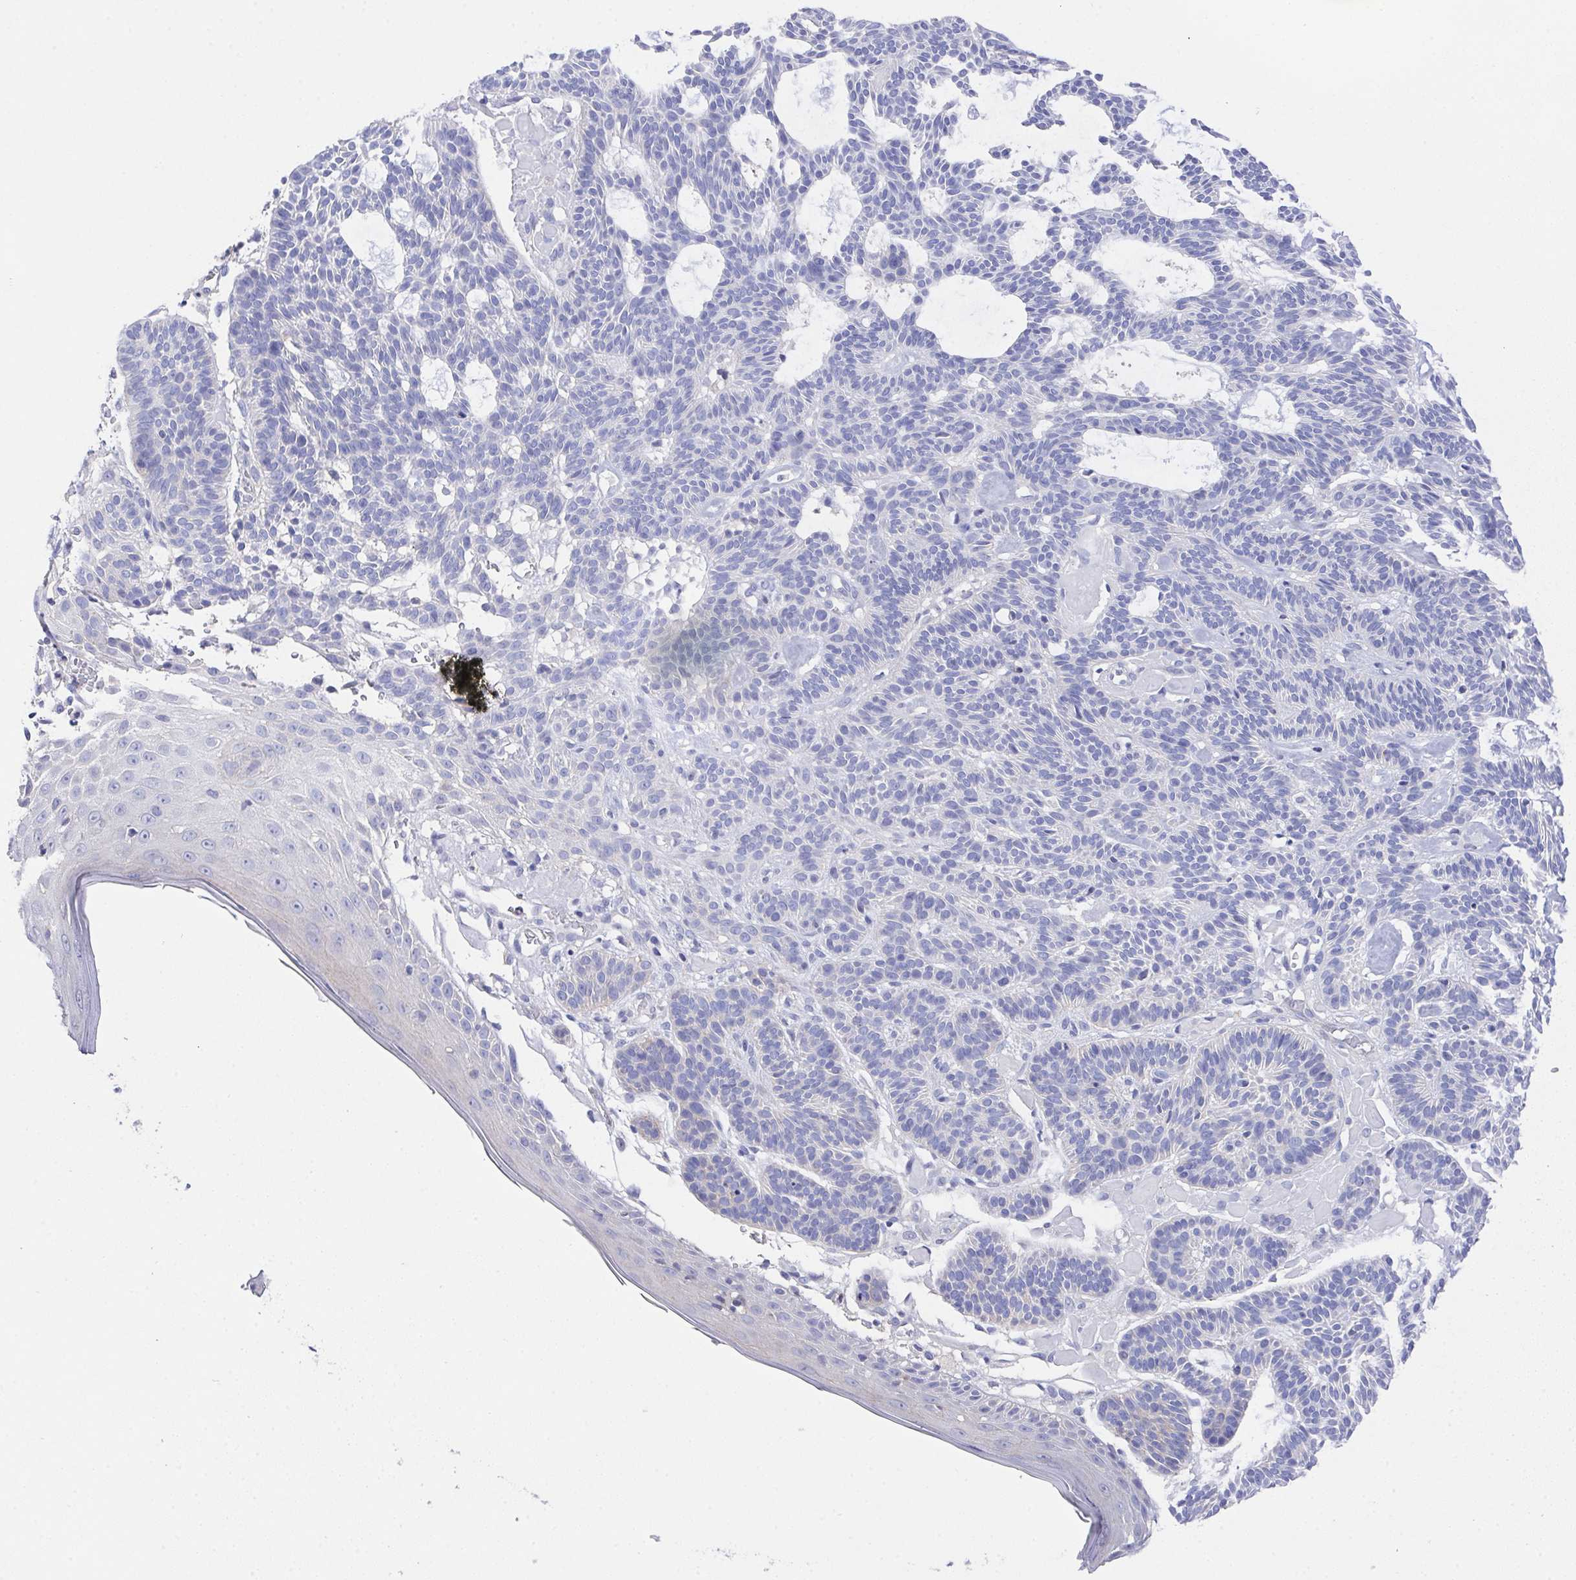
{"staining": {"intensity": "negative", "quantity": "none", "location": "none"}, "tissue": "skin cancer", "cell_type": "Tumor cells", "image_type": "cancer", "snomed": [{"axis": "morphology", "description": "Basal cell carcinoma"}, {"axis": "topography", "description": "Skin"}], "caption": "IHC photomicrograph of neoplastic tissue: skin basal cell carcinoma stained with DAB (3,3'-diaminobenzidine) displays no significant protein expression in tumor cells. (DAB immunohistochemistry visualized using brightfield microscopy, high magnification).", "gene": "PRG3", "patient": {"sex": "male", "age": 85}}